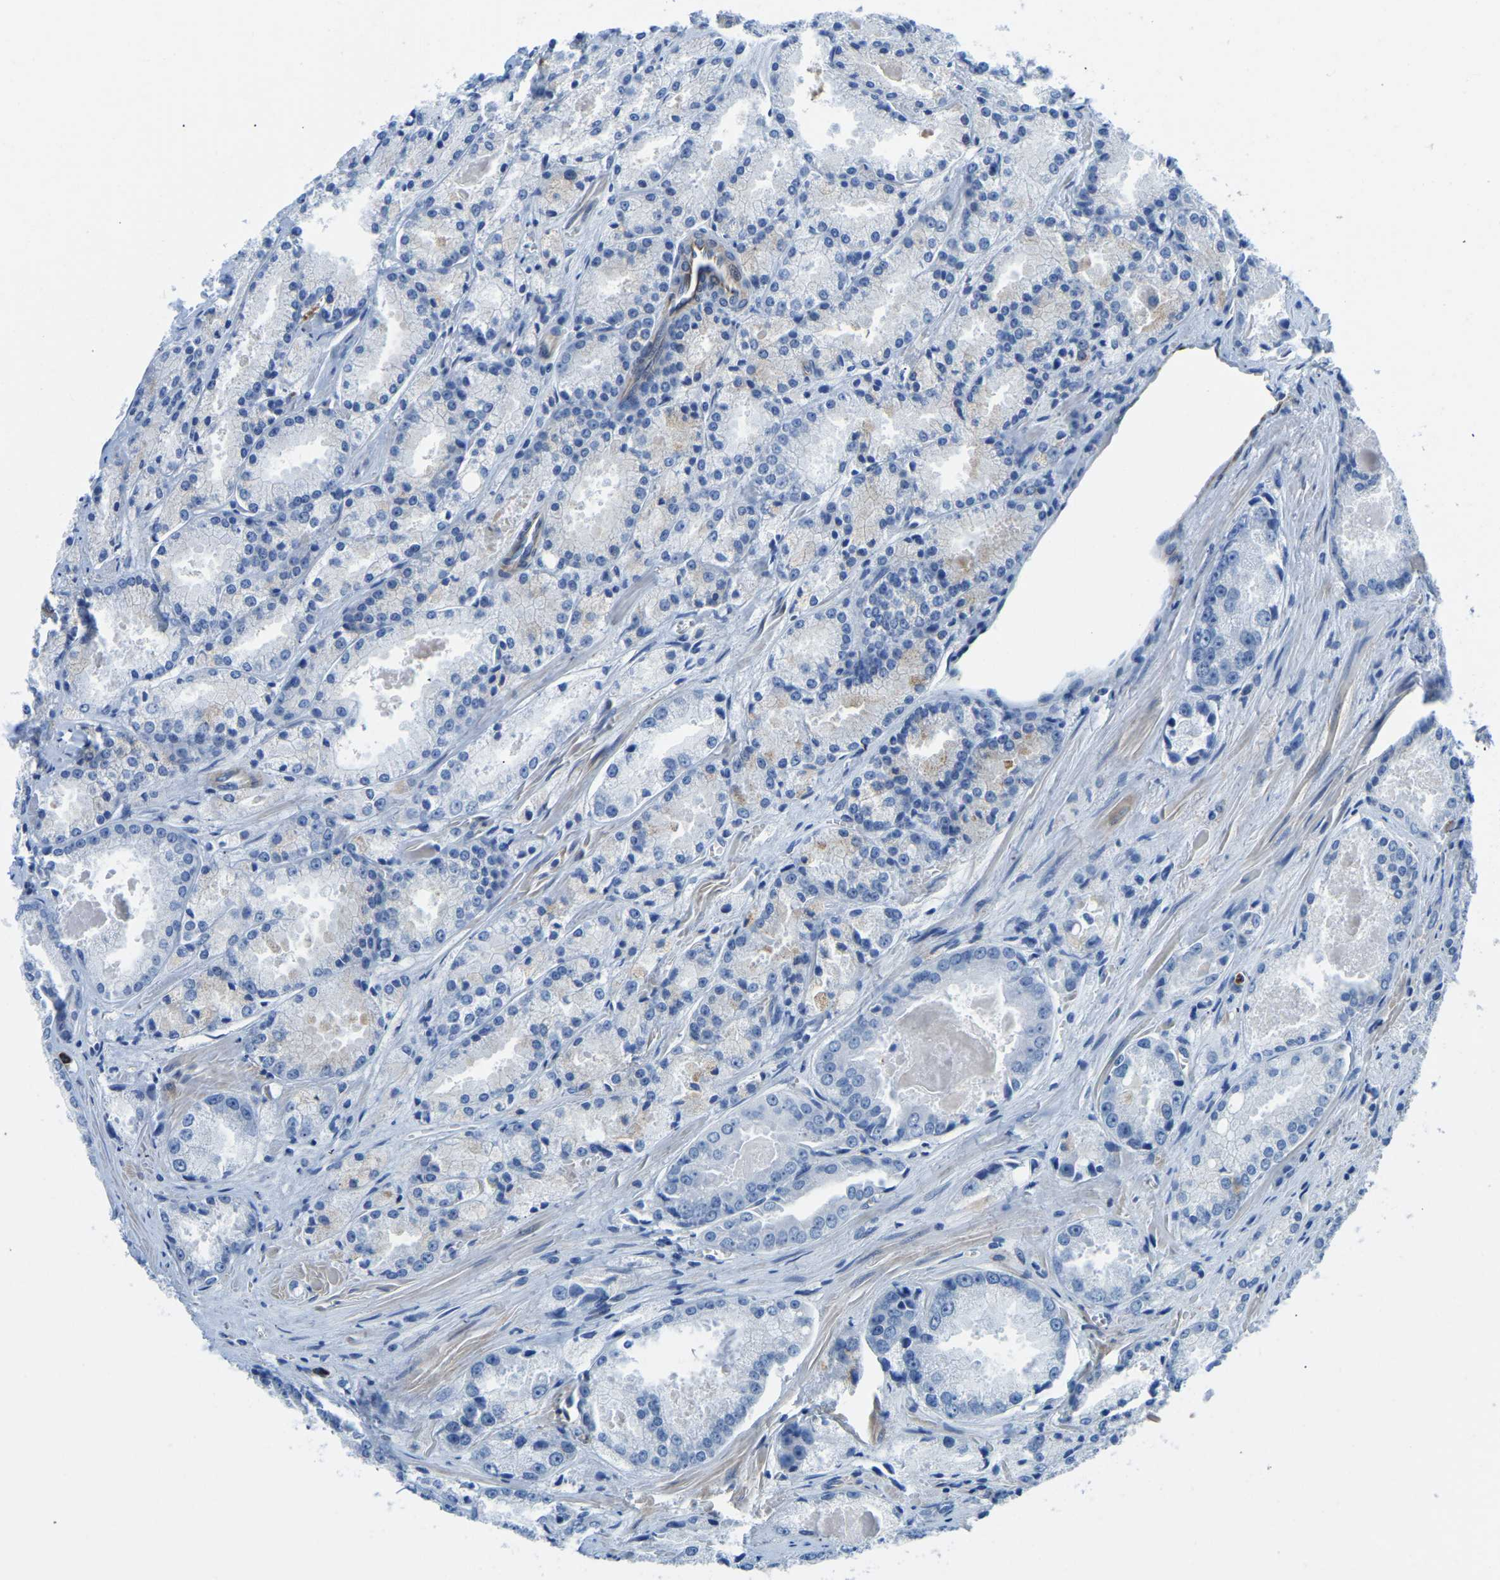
{"staining": {"intensity": "negative", "quantity": "none", "location": "none"}, "tissue": "prostate cancer", "cell_type": "Tumor cells", "image_type": "cancer", "snomed": [{"axis": "morphology", "description": "Adenocarcinoma, Low grade"}, {"axis": "topography", "description": "Prostate"}], "caption": "Immunohistochemistry photomicrograph of neoplastic tissue: human prostate cancer stained with DAB exhibits no significant protein positivity in tumor cells. The staining is performed using DAB (3,3'-diaminobenzidine) brown chromogen with nuclei counter-stained in using hematoxylin.", "gene": "MS4A3", "patient": {"sex": "male", "age": 64}}